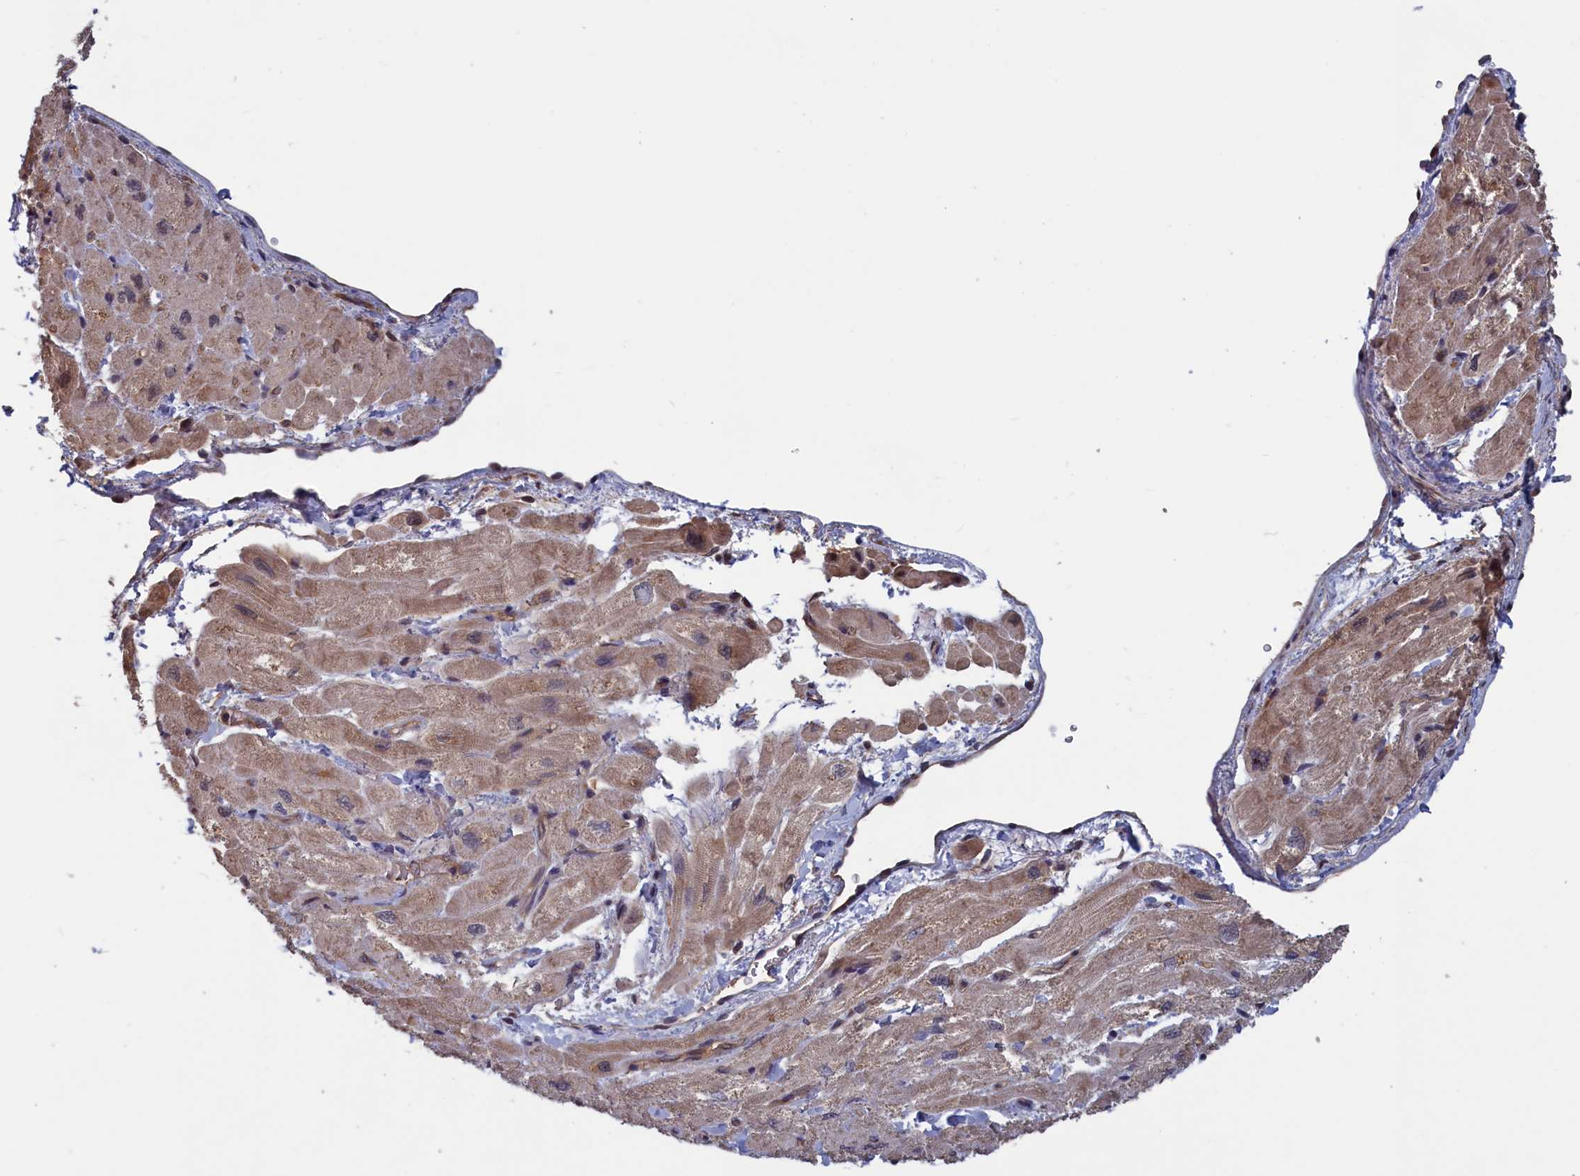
{"staining": {"intensity": "weak", "quantity": "25%-75%", "location": "cytoplasmic/membranous"}, "tissue": "heart muscle", "cell_type": "Cardiomyocytes", "image_type": "normal", "snomed": [{"axis": "morphology", "description": "Normal tissue, NOS"}, {"axis": "topography", "description": "Heart"}], "caption": "Protein staining demonstrates weak cytoplasmic/membranous expression in about 25%-75% of cardiomyocytes in benign heart muscle.", "gene": "PLP2", "patient": {"sex": "male", "age": 65}}